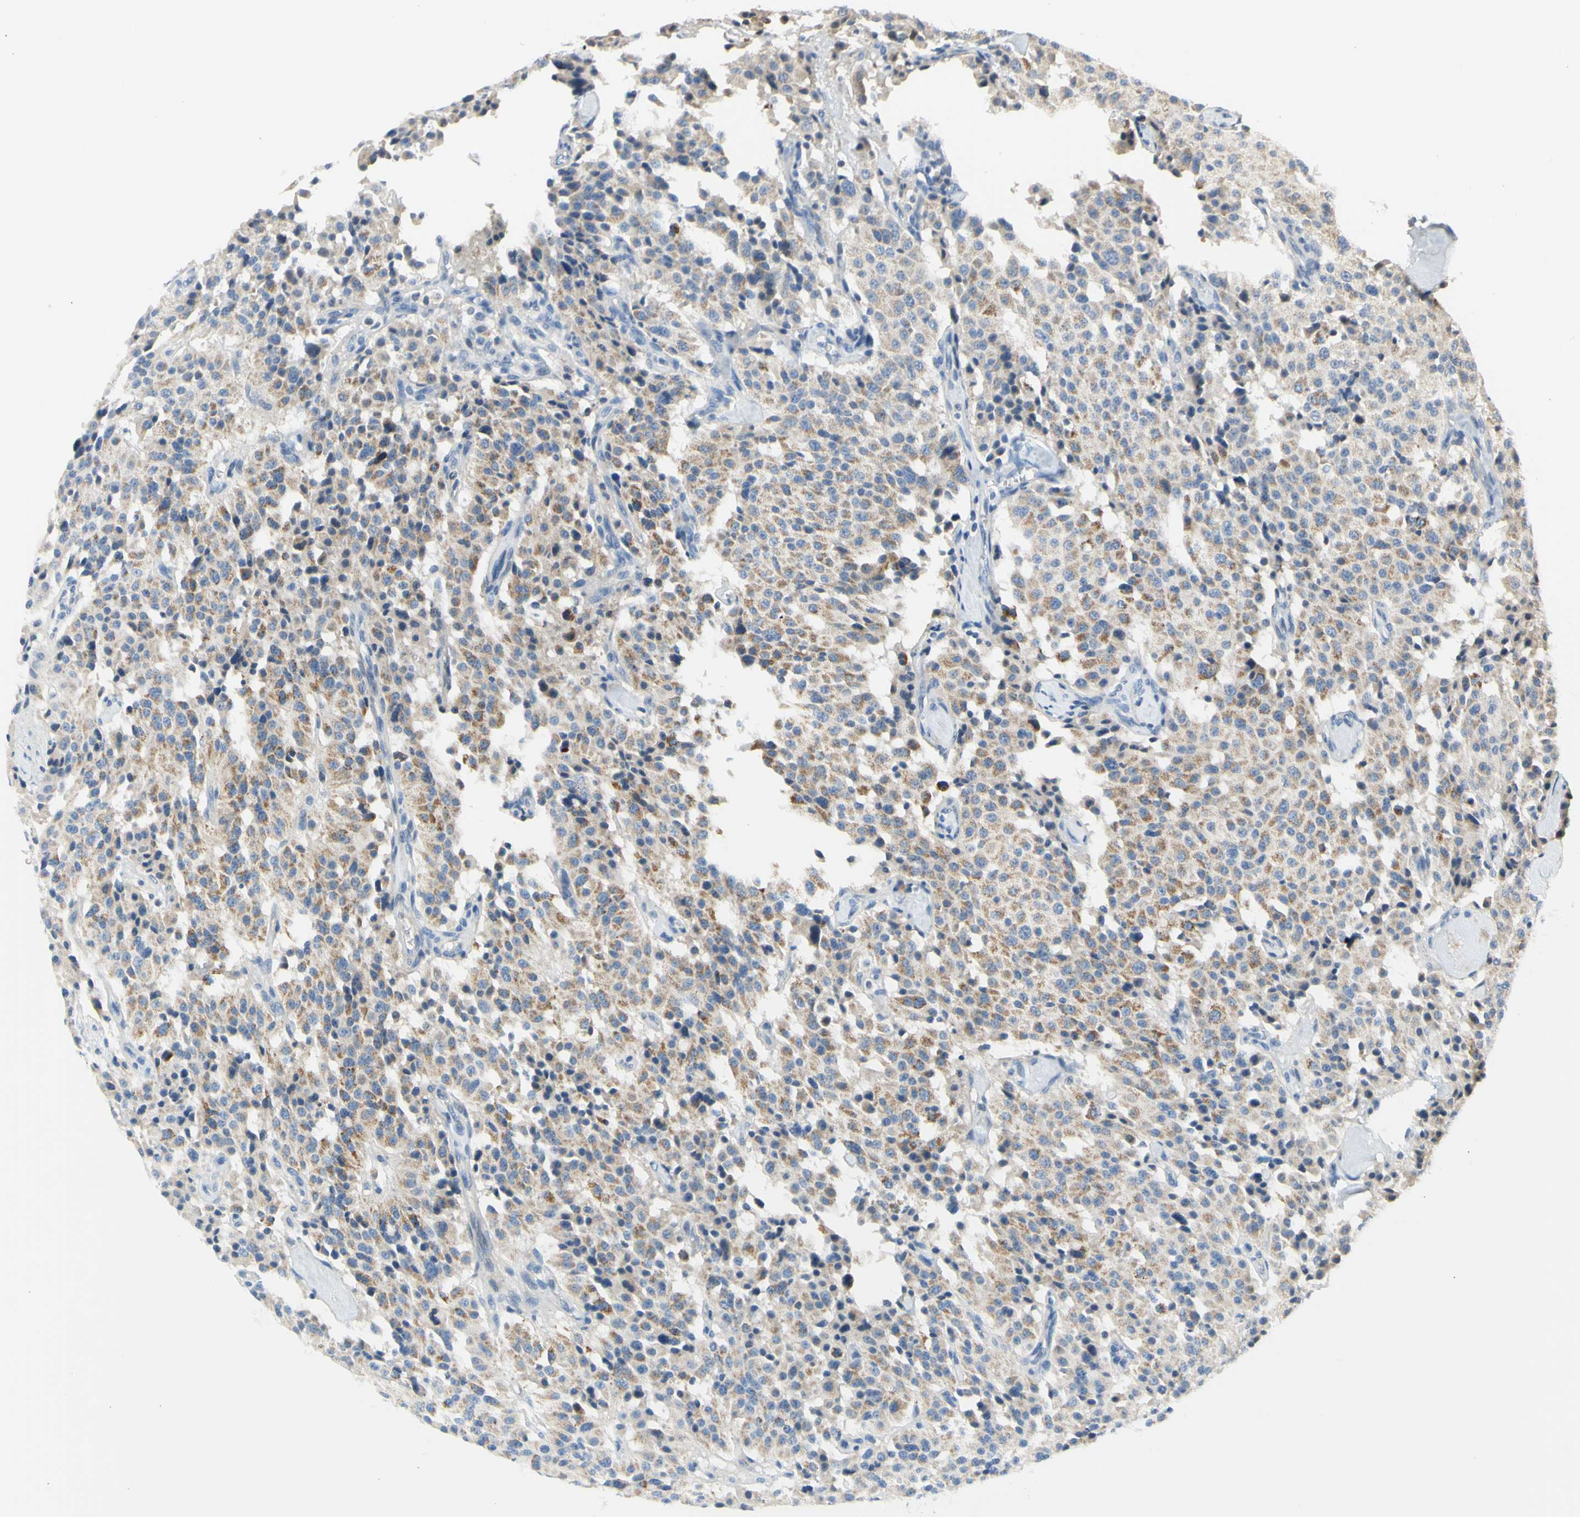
{"staining": {"intensity": "weak", "quantity": ">75%", "location": "cytoplasmic/membranous"}, "tissue": "carcinoid", "cell_type": "Tumor cells", "image_type": "cancer", "snomed": [{"axis": "morphology", "description": "Carcinoid, malignant, NOS"}, {"axis": "topography", "description": "Lung"}], "caption": "Protein staining displays weak cytoplasmic/membranous expression in approximately >75% of tumor cells in carcinoid.", "gene": "NPHP3", "patient": {"sex": "male", "age": 30}}